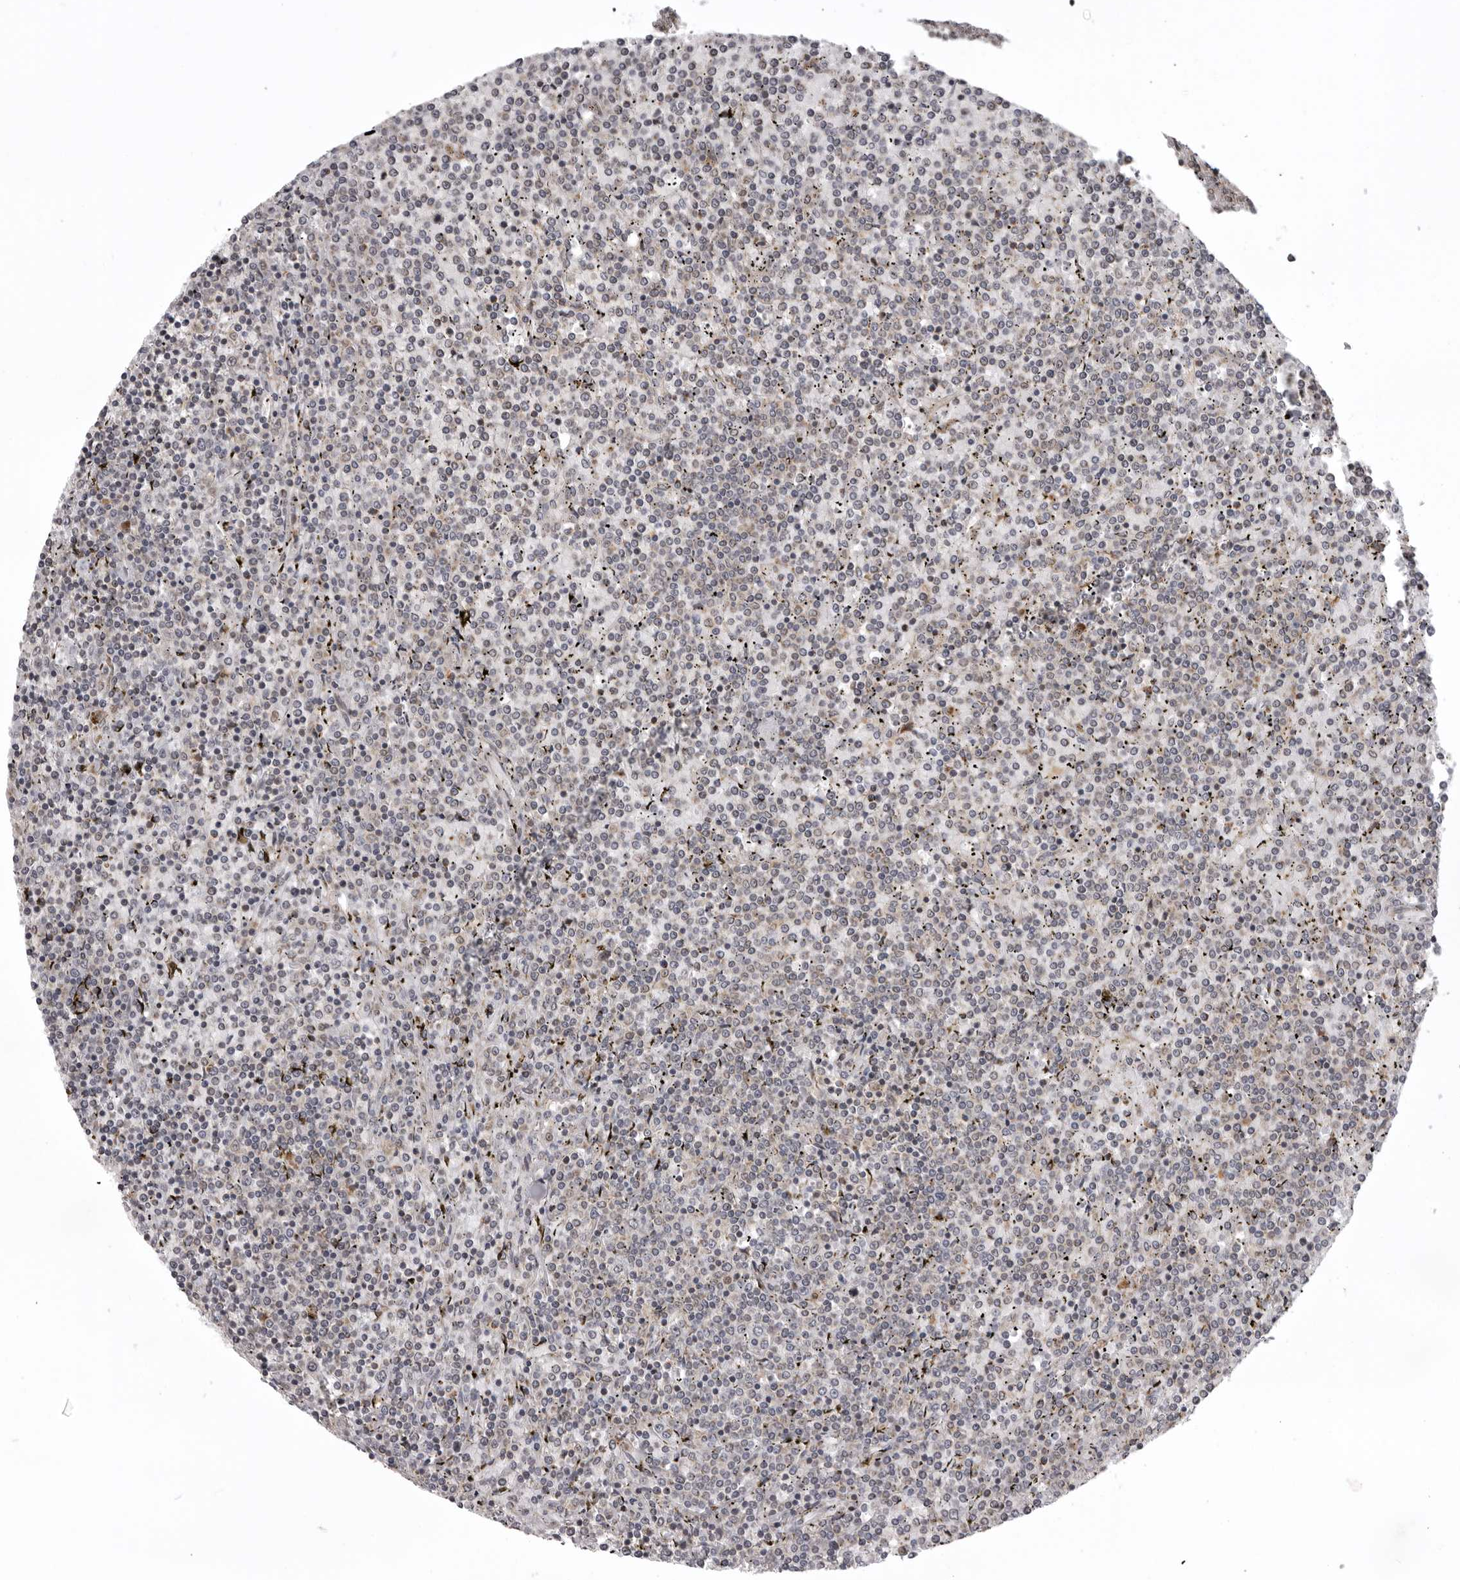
{"staining": {"intensity": "negative", "quantity": "none", "location": "none"}, "tissue": "lymphoma", "cell_type": "Tumor cells", "image_type": "cancer", "snomed": [{"axis": "morphology", "description": "Malignant lymphoma, non-Hodgkin's type, Low grade"}, {"axis": "topography", "description": "Spleen"}], "caption": "DAB immunohistochemical staining of human malignant lymphoma, non-Hodgkin's type (low-grade) exhibits no significant expression in tumor cells. (DAB (3,3'-diaminobenzidine) immunohistochemistry, high magnification).", "gene": "C1orf109", "patient": {"sex": "female", "age": 19}}